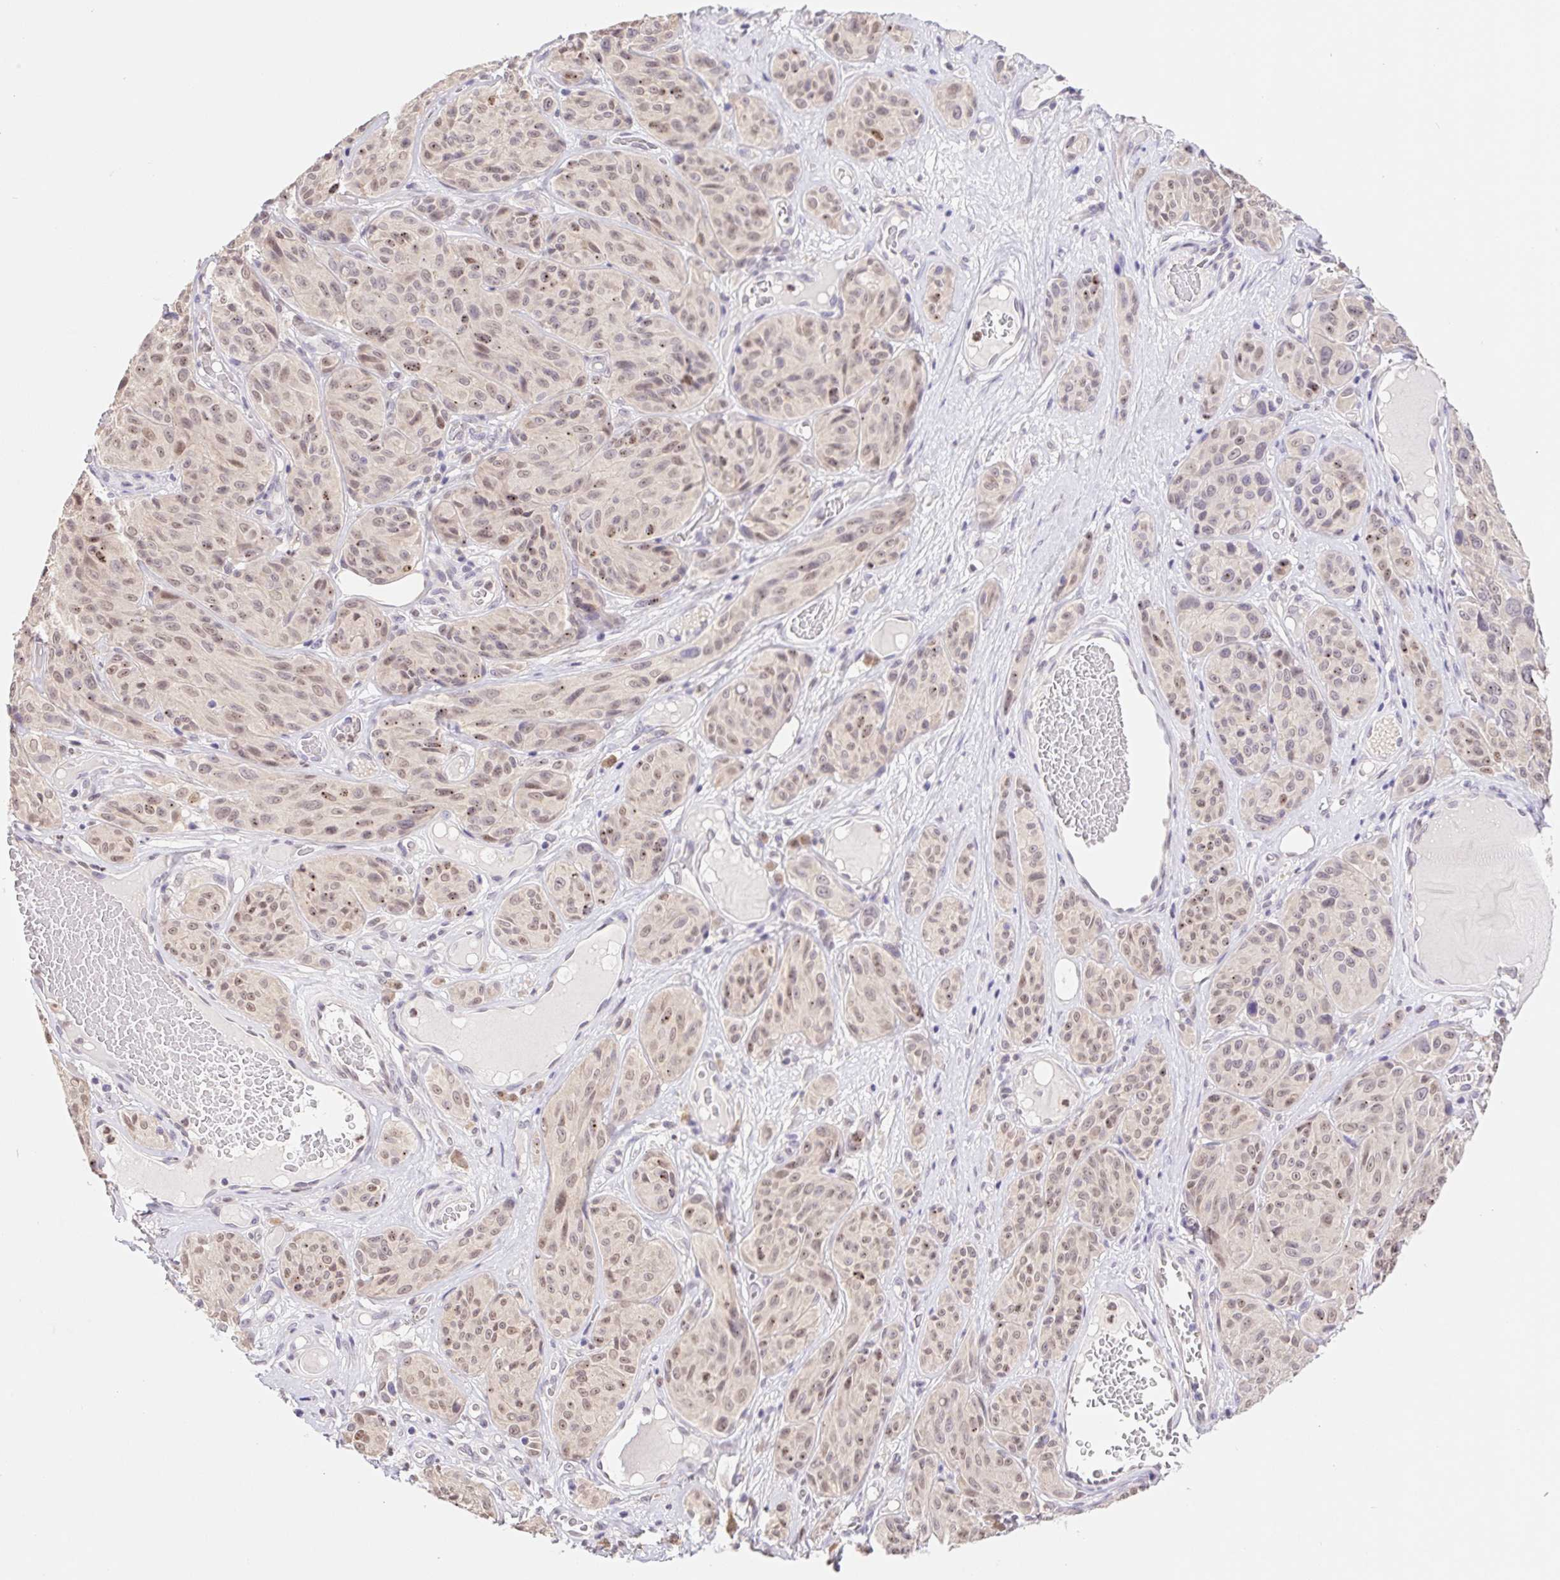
{"staining": {"intensity": "weak", "quantity": ">75%", "location": "nuclear"}, "tissue": "melanoma", "cell_type": "Tumor cells", "image_type": "cancer", "snomed": [{"axis": "morphology", "description": "Malignant melanoma, NOS"}, {"axis": "topography", "description": "Skin"}], "caption": "Protein staining of malignant melanoma tissue reveals weak nuclear expression in approximately >75% of tumor cells.", "gene": "L3MBTL4", "patient": {"sex": "male", "age": 91}}